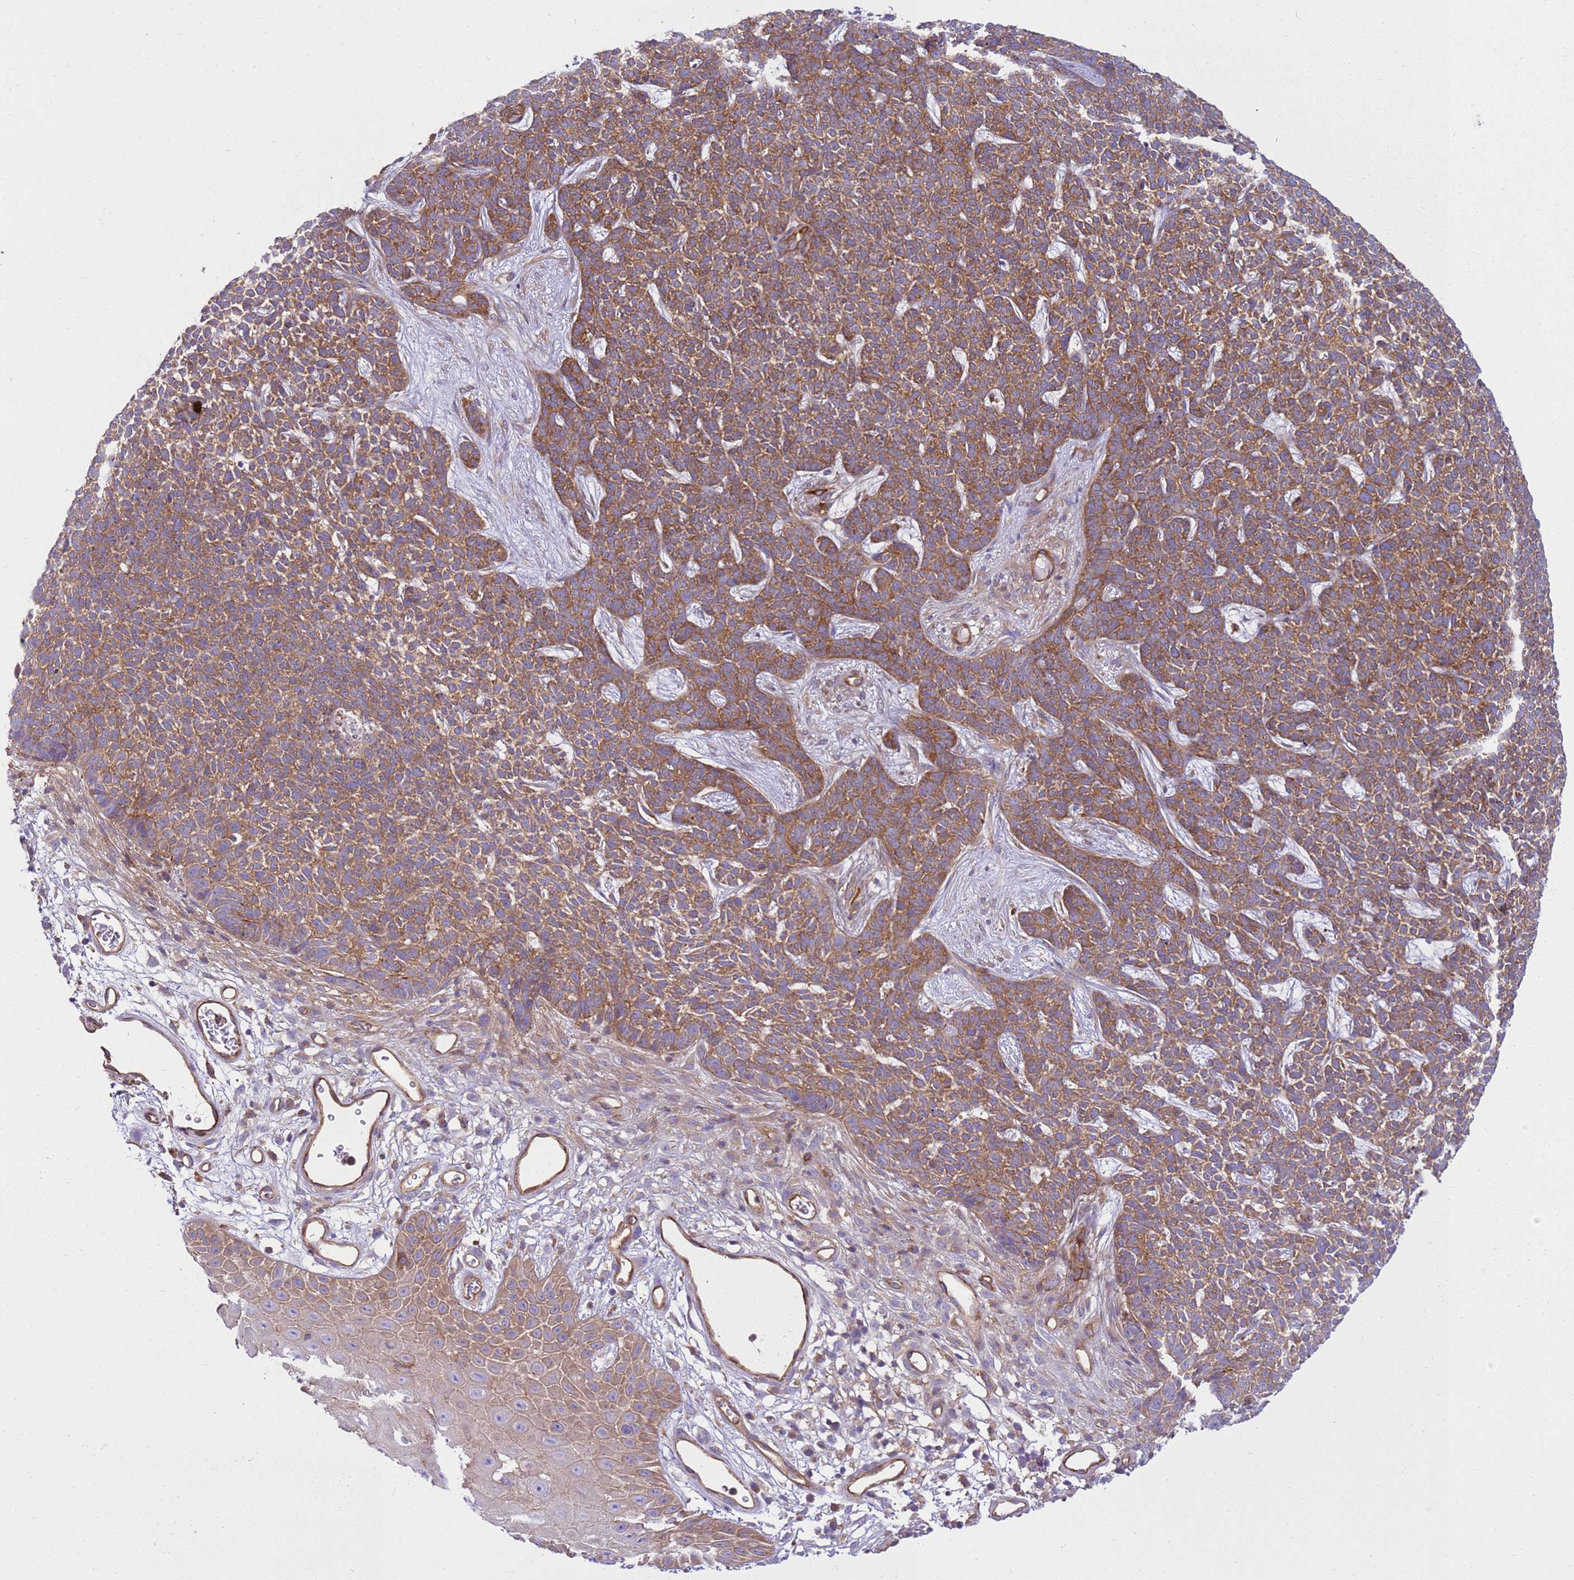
{"staining": {"intensity": "moderate", "quantity": ">75%", "location": "cytoplasmic/membranous"}, "tissue": "skin cancer", "cell_type": "Tumor cells", "image_type": "cancer", "snomed": [{"axis": "morphology", "description": "Basal cell carcinoma"}, {"axis": "topography", "description": "Skin"}], "caption": "IHC of skin cancer shows medium levels of moderate cytoplasmic/membranous staining in approximately >75% of tumor cells.", "gene": "SNX21", "patient": {"sex": "female", "age": 84}}